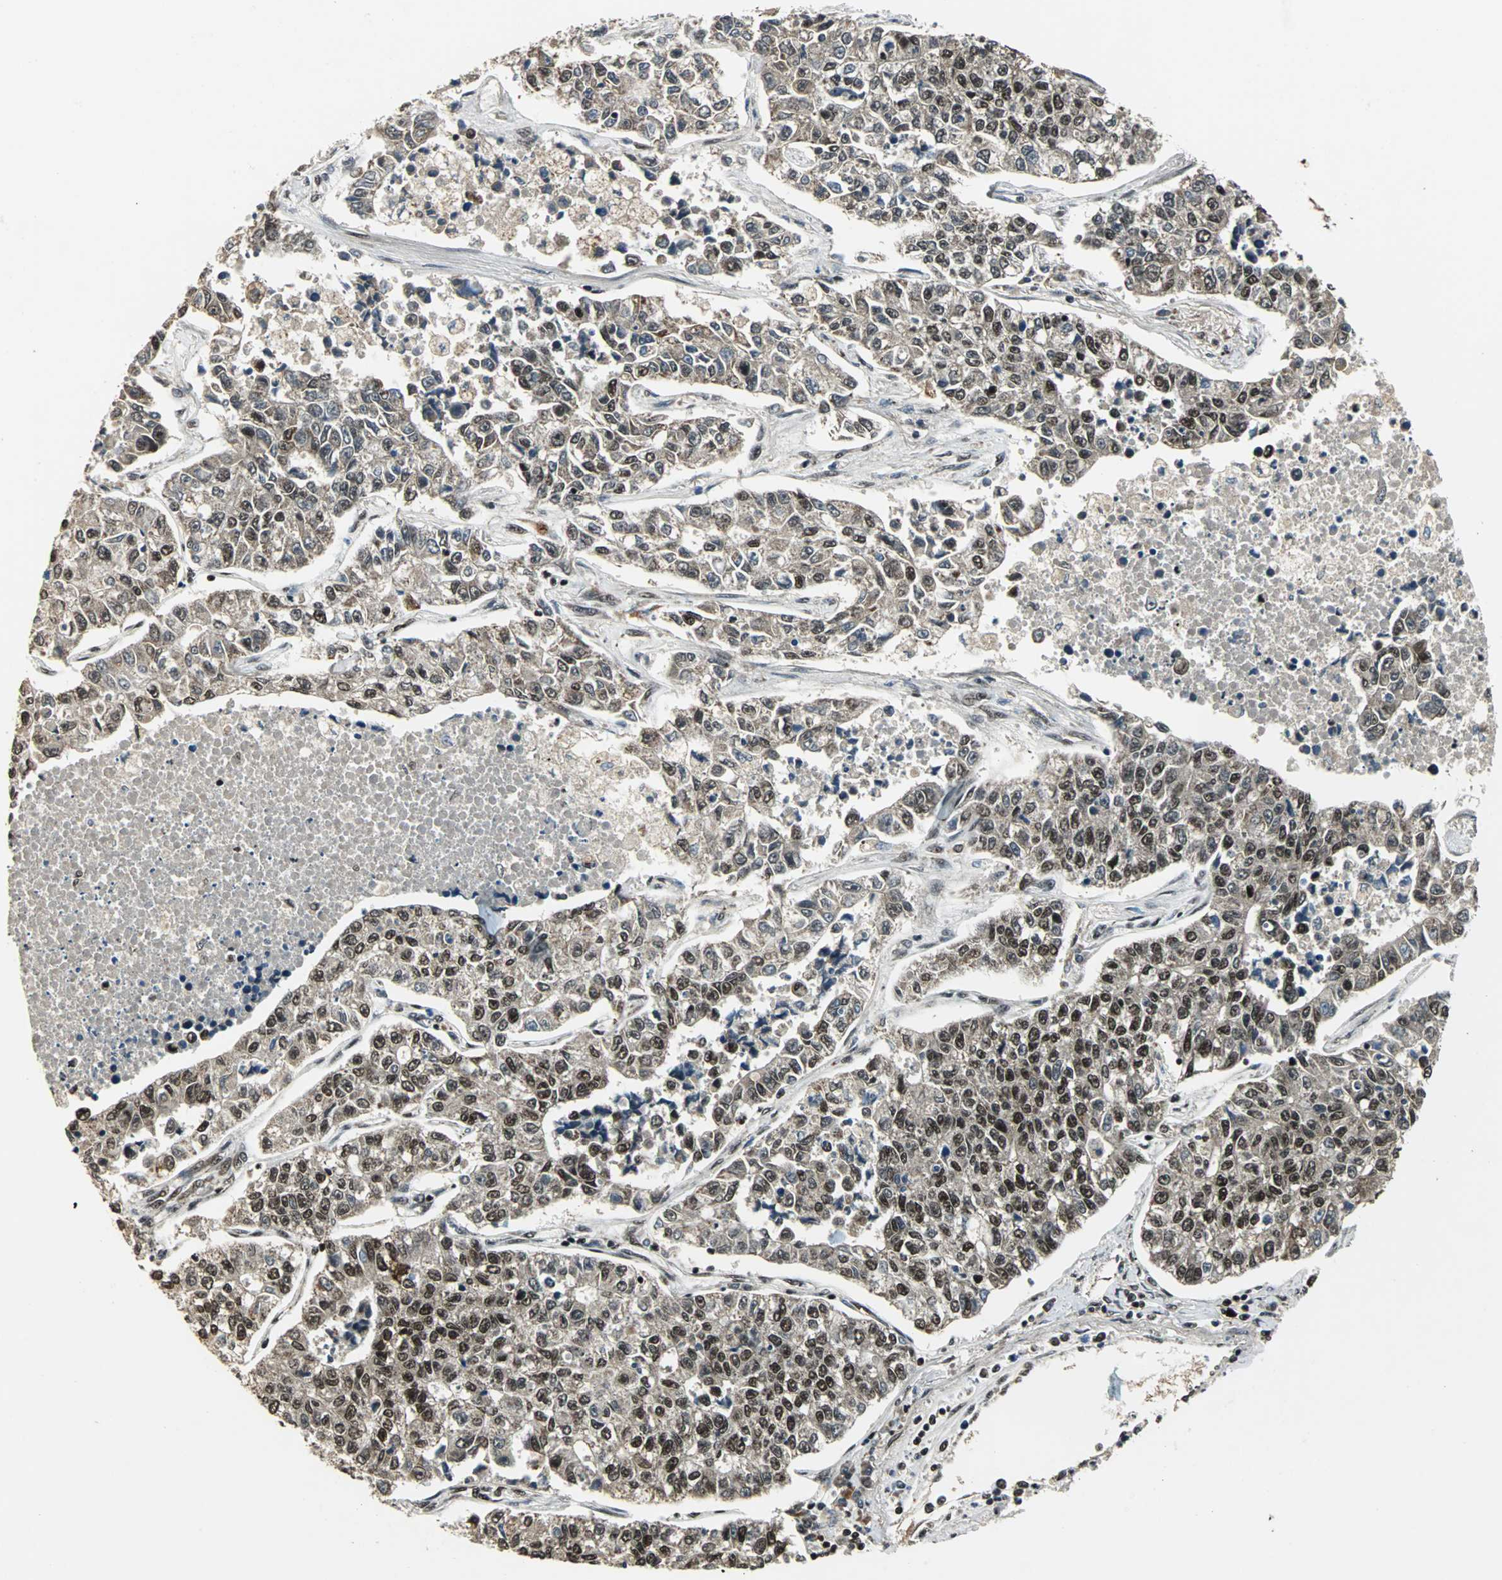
{"staining": {"intensity": "strong", "quantity": ">75%", "location": "nuclear"}, "tissue": "lung cancer", "cell_type": "Tumor cells", "image_type": "cancer", "snomed": [{"axis": "morphology", "description": "Adenocarcinoma, NOS"}, {"axis": "topography", "description": "Lung"}], "caption": "Lung cancer (adenocarcinoma) stained with DAB IHC shows high levels of strong nuclear positivity in about >75% of tumor cells.", "gene": "TAF5", "patient": {"sex": "male", "age": 49}}